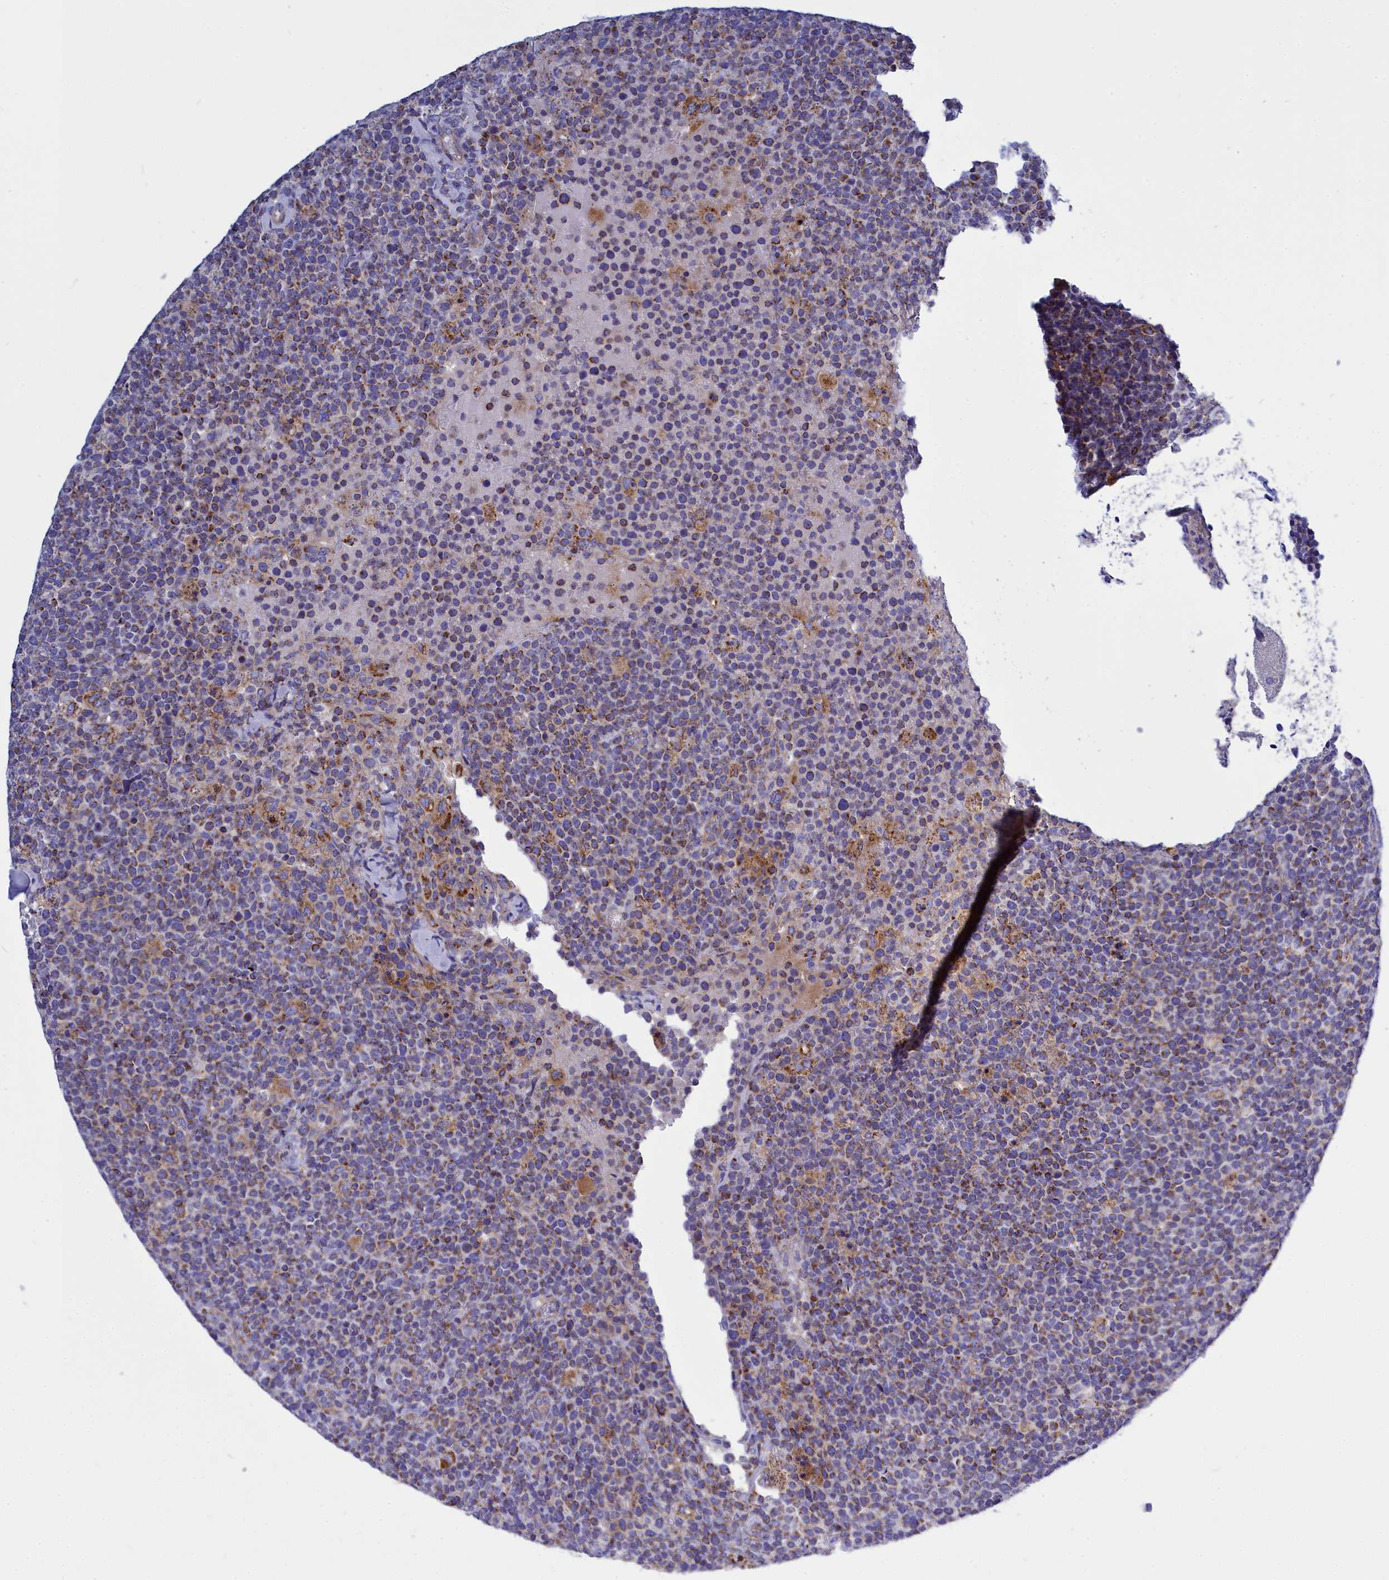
{"staining": {"intensity": "moderate", "quantity": ">75%", "location": "cytoplasmic/membranous"}, "tissue": "lymphoma", "cell_type": "Tumor cells", "image_type": "cancer", "snomed": [{"axis": "morphology", "description": "Malignant lymphoma, non-Hodgkin's type, High grade"}, {"axis": "topography", "description": "Lymph node"}], "caption": "Brown immunohistochemical staining in human high-grade malignant lymphoma, non-Hodgkin's type demonstrates moderate cytoplasmic/membranous expression in approximately >75% of tumor cells.", "gene": "CCRL2", "patient": {"sex": "male", "age": 61}}